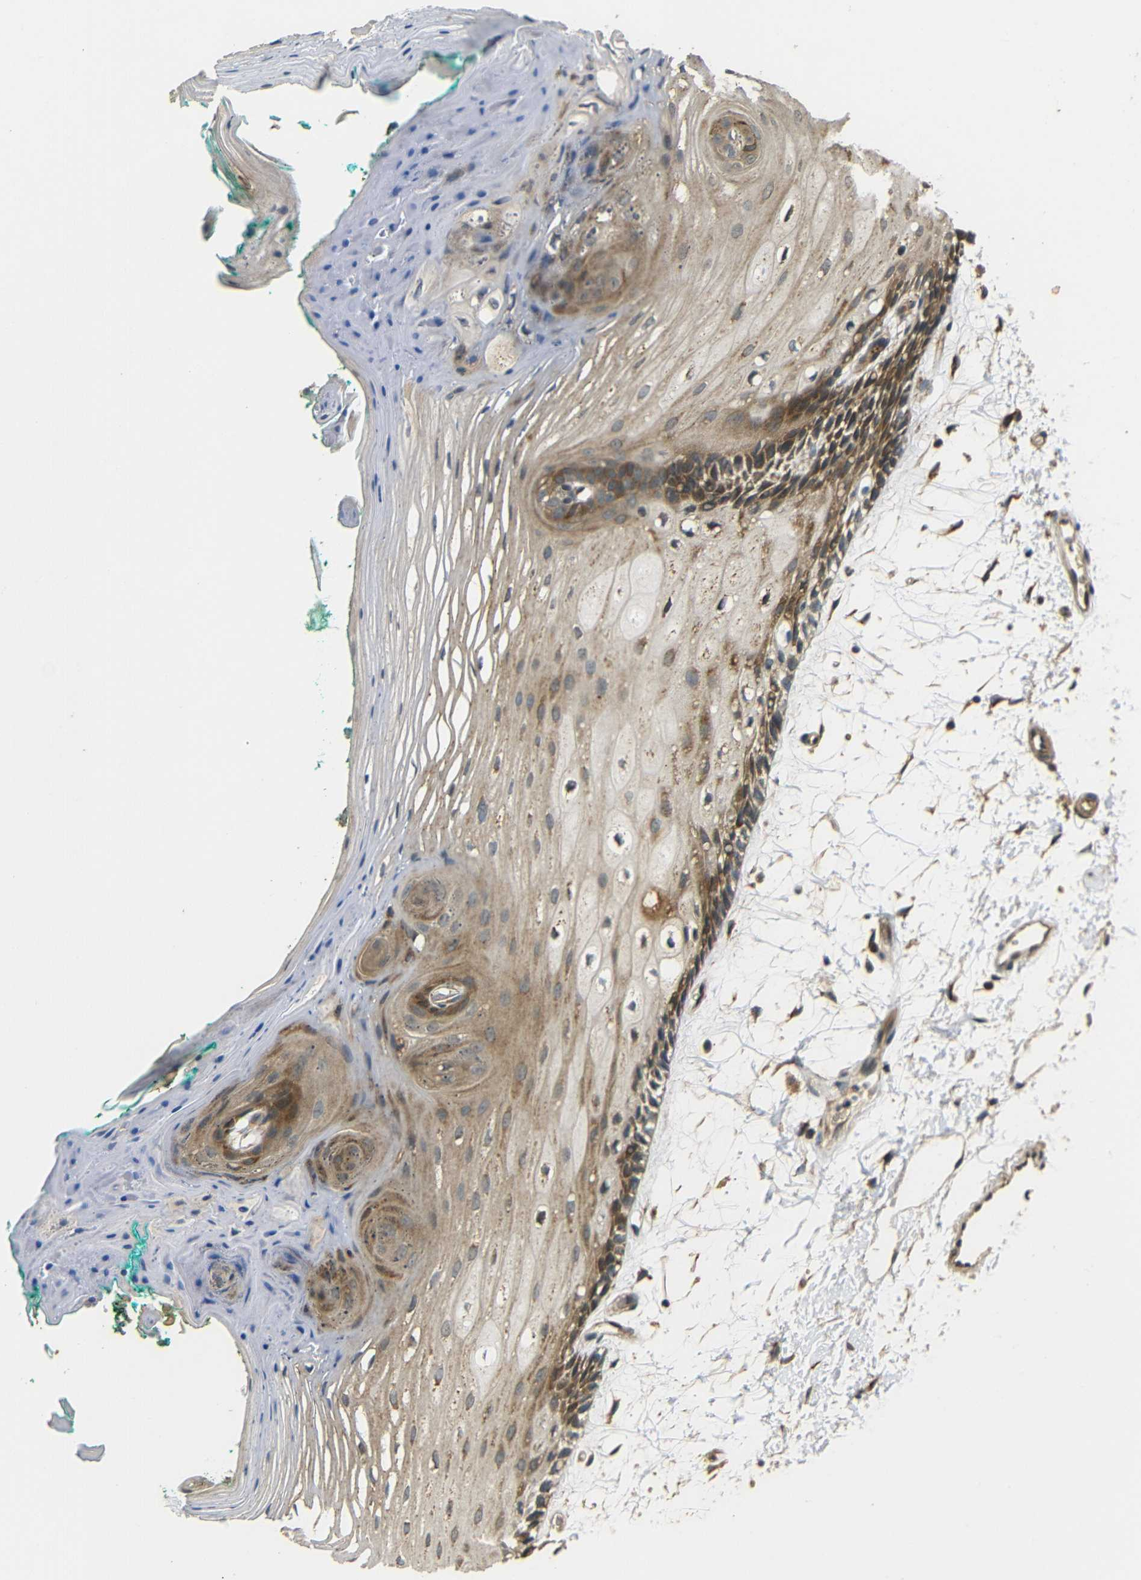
{"staining": {"intensity": "moderate", "quantity": "25%-75%", "location": "cytoplasmic/membranous"}, "tissue": "oral mucosa", "cell_type": "Squamous epithelial cells", "image_type": "normal", "snomed": [{"axis": "morphology", "description": "Normal tissue, NOS"}, {"axis": "topography", "description": "Skeletal muscle"}, {"axis": "topography", "description": "Oral tissue"}, {"axis": "topography", "description": "Peripheral nerve tissue"}], "caption": "IHC histopathology image of normal human oral mucosa stained for a protein (brown), which displays medium levels of moderate cytoplasmic/membranous expression in approximately 25%-75% of squamous epithelial cells.", "gene": "EPHB2", "patient": {"sex": "female", "age": 84}}